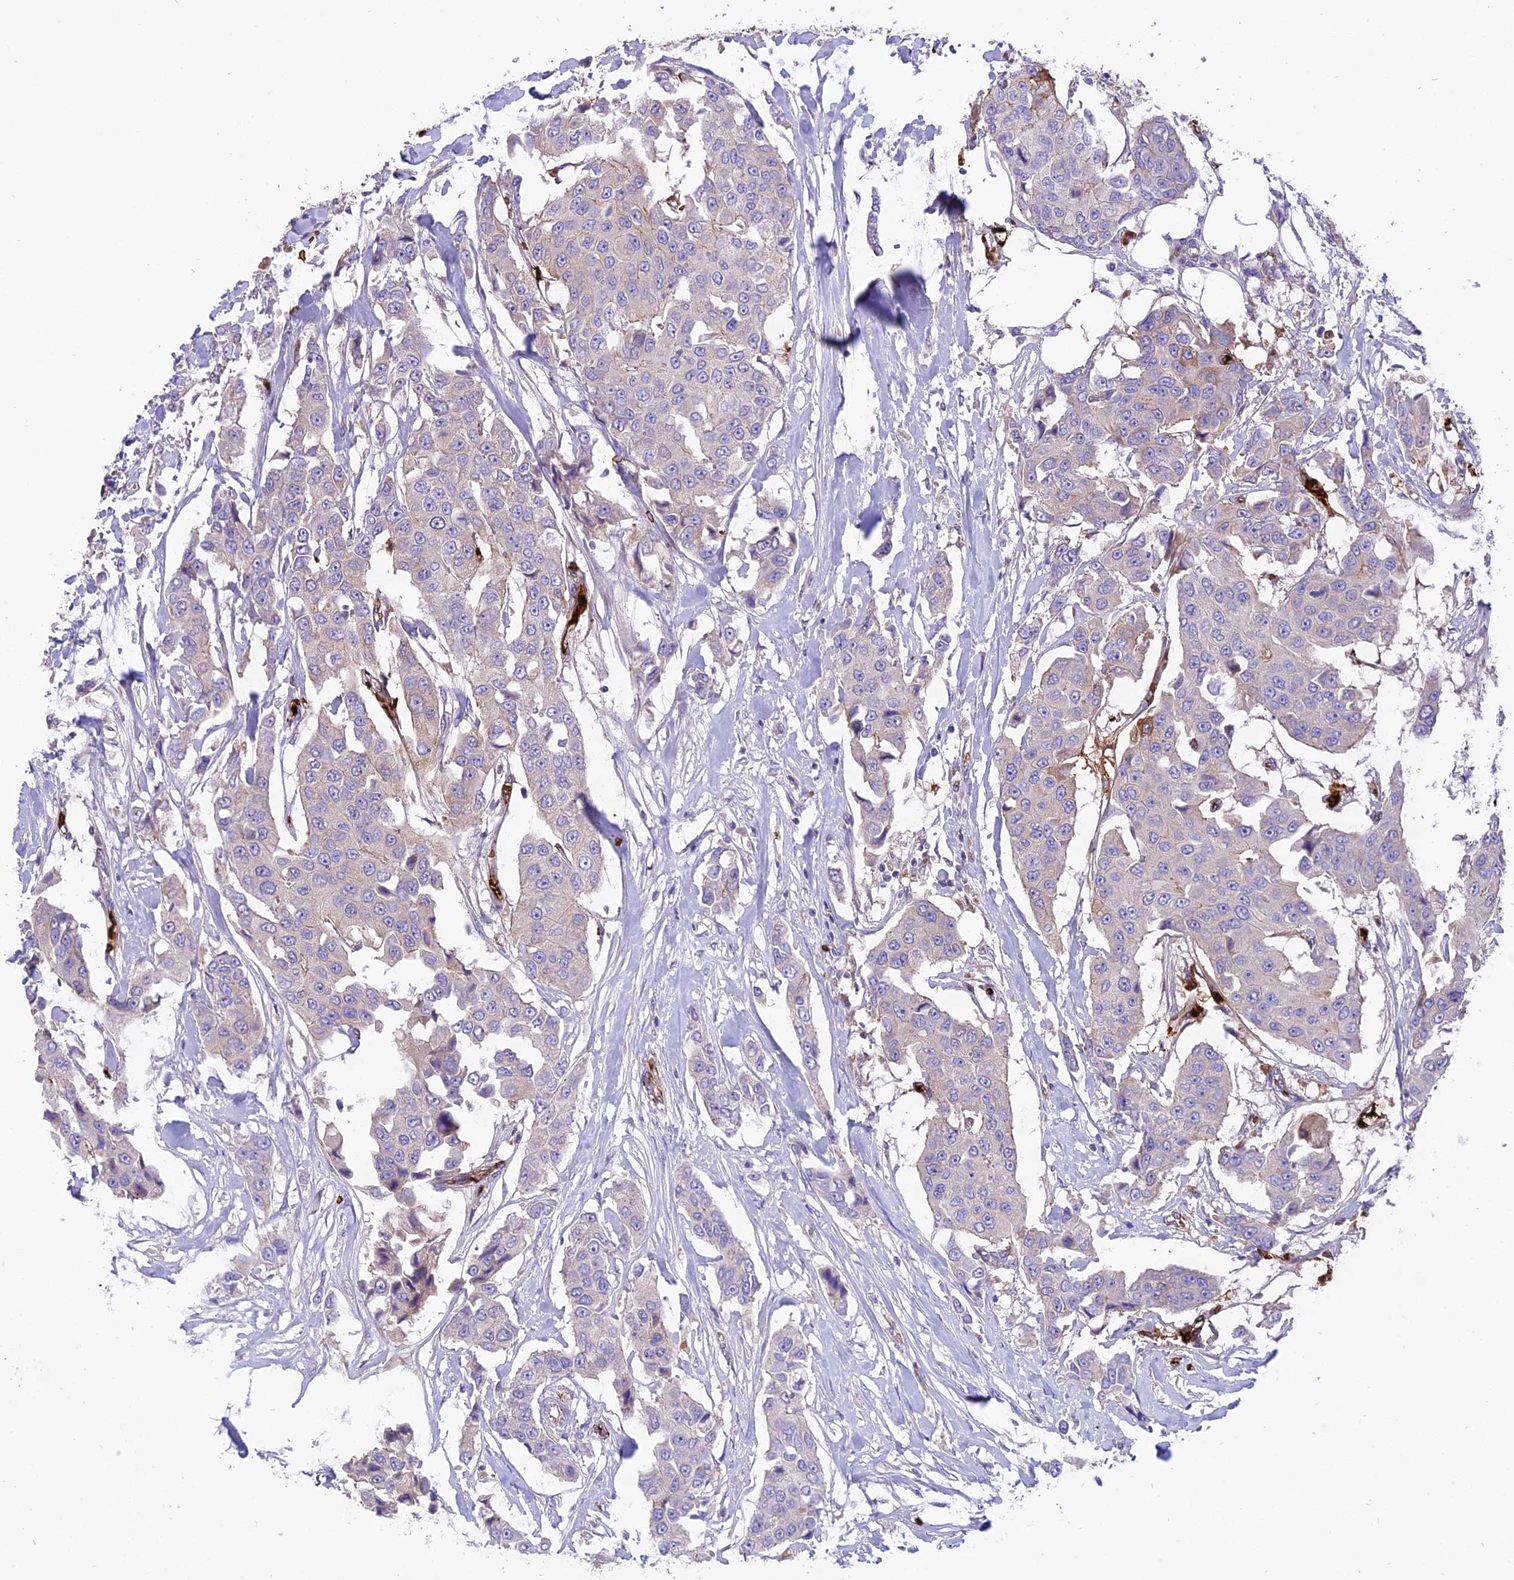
{"staining": {"intensity": "negative", "quantity": "none", "location": "none"}, "tissue": "breast cancer", "cell_type": "Tumor cells", "image_type": "cancer", "snomed": [{"axis": "morphology", "description": "Duct carcinoma"}, {"axis": "topography", "description": "Breast"}], "caption": "An image of human breast intraductal carcinoma is negative for staining in tumor cells.", "gene": "TTC4", "patient": {"sex": "female", "age": 80}}